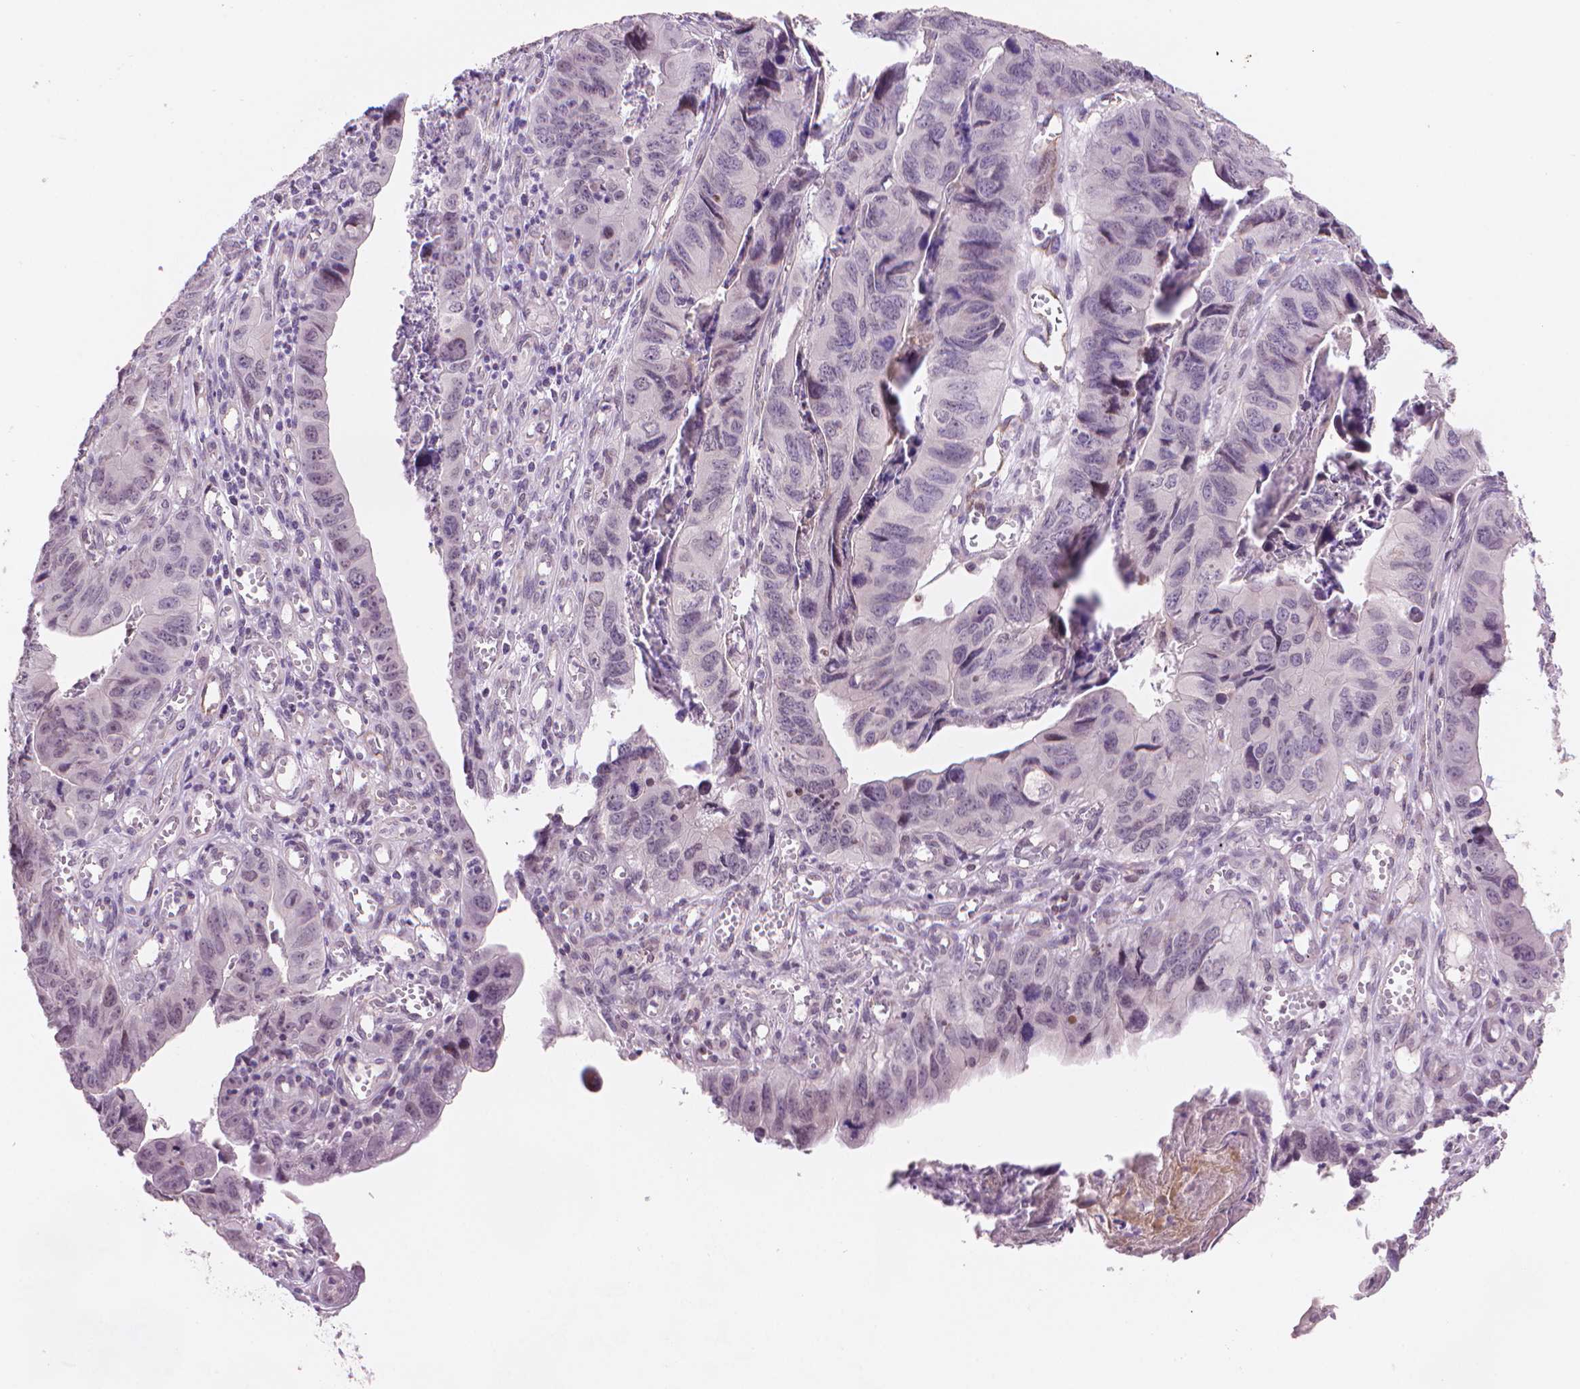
{"staining": {"intensity": "negative", "quantity": "none", "location": "none"}, "tissue": "stomach cancer", "cell_type": "Tumor cells", "image_type": "cancer", "snomed": [{"axis": "morphology", "description": "Adenocarcinoma, NOS"}, {"axis": "topography", "description": "Stomach, lower"}], "caption": "Tumor cells show no significant expression in stomach cancer. (DAB (3,3'-diaminobenzidine) IHC with hematoxylin counter stain).", "gene": "TMEM184A", "patient": {"sex": "male", "age": 77}}